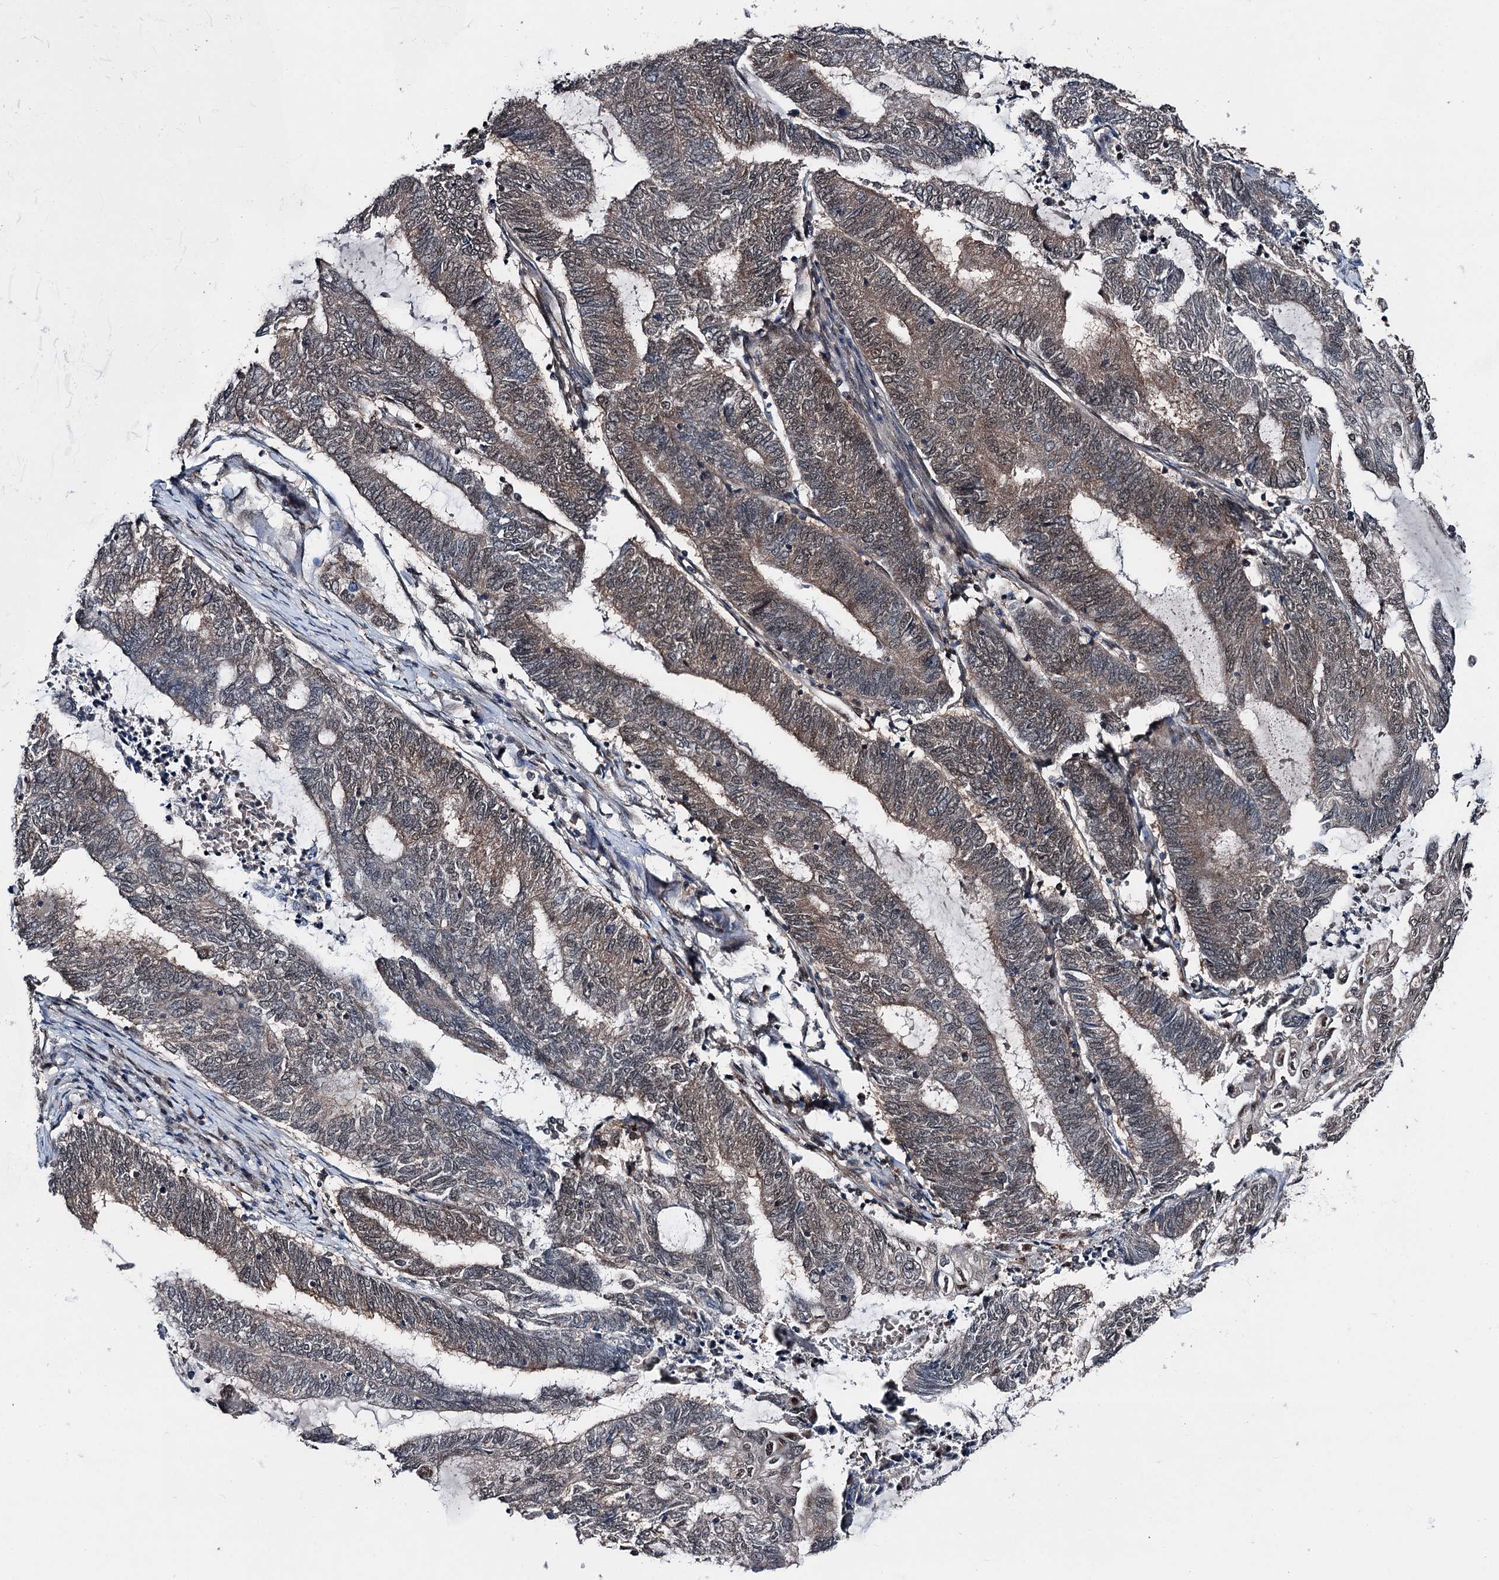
{"staining": {"intensity": "moderate", "quantity": "25%-75%", "location": "cytoplasmic/membranous,nuclear"}, "tissue": "endometrial cancer", "cell_type": "Tumor cells", "image_type": "cancer", "snomed": [{"axis": "morphology", "description": "Adenocarcinoma, NOS"}, {"axis": "topography", "description": "Uterus"}, {"axis": "topography", "description": "Endometrium"}], "caption": "Immunohistochemical staining of human endometrial cancer (adenocarcinoma) exhibits medium levels of moderate cytoplasmic/membranous and nuclear staining in approximately 25%-75% of tumor cells.", "gene": "PSMD13", "patient": {"sex": "female", "age": 70}}